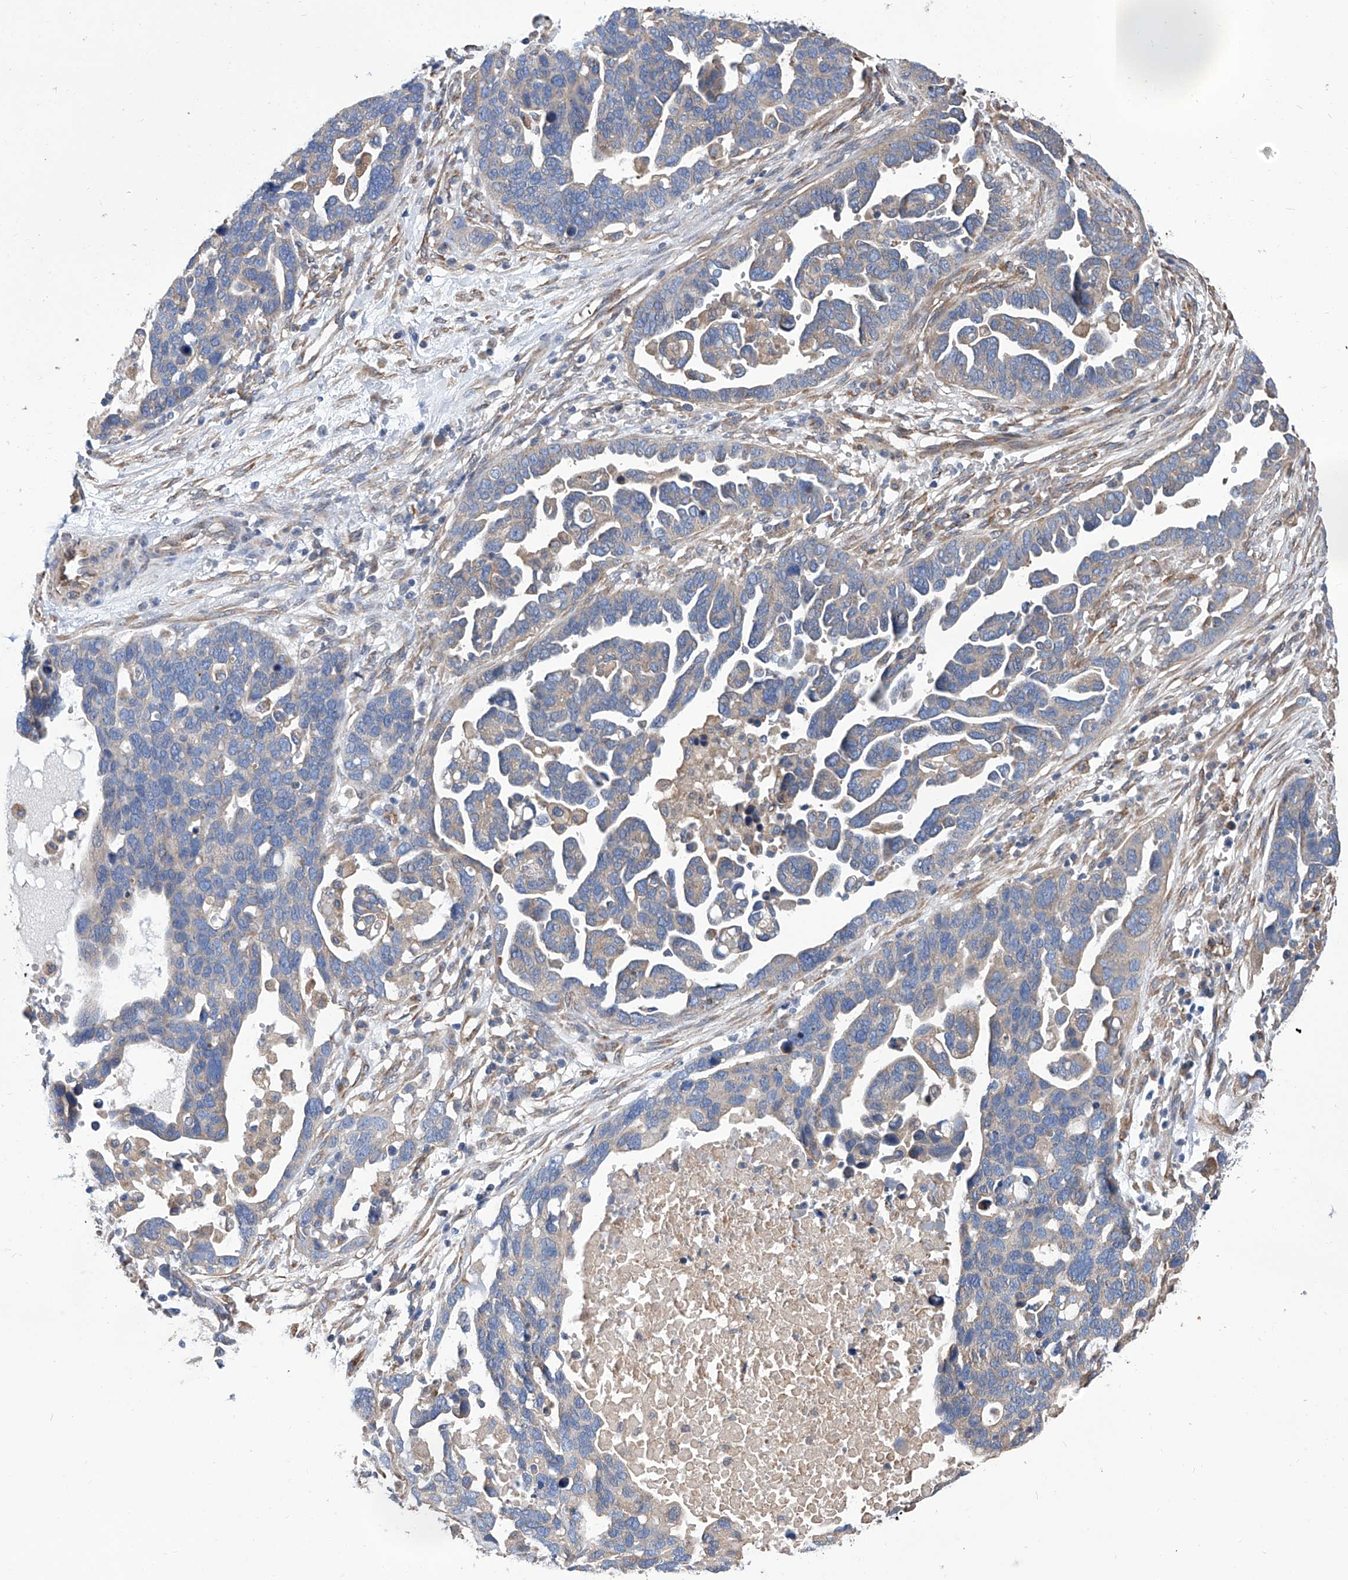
{"staining": {"intensity": "weak", "quantity": "<25%", "location": "cytoplasmic/membranous"}, "tissue": "ovarian cancer", "cell_type": "Tumor cells", "image_type": "cancer", "snomed": [{"axis": "morphology", "description": "Cystadenocarcinoma, serous, NOS"}, {"axis": "topography", "description": "Ovary"}], "caption": "High power microscopy photomicrograph of an IHC micrograph of ovarian cancer (serous cystadenocarcinoma), revealing no significant expression in tumor cells. Brightfield microscopy of IHC stained with DAB (3,3'-diaminobenzidine) (brown) and hematoxylin (blue), captured at high magnification.", "gene": "SMS", "patient": {"sex": "female", "age": 54}}